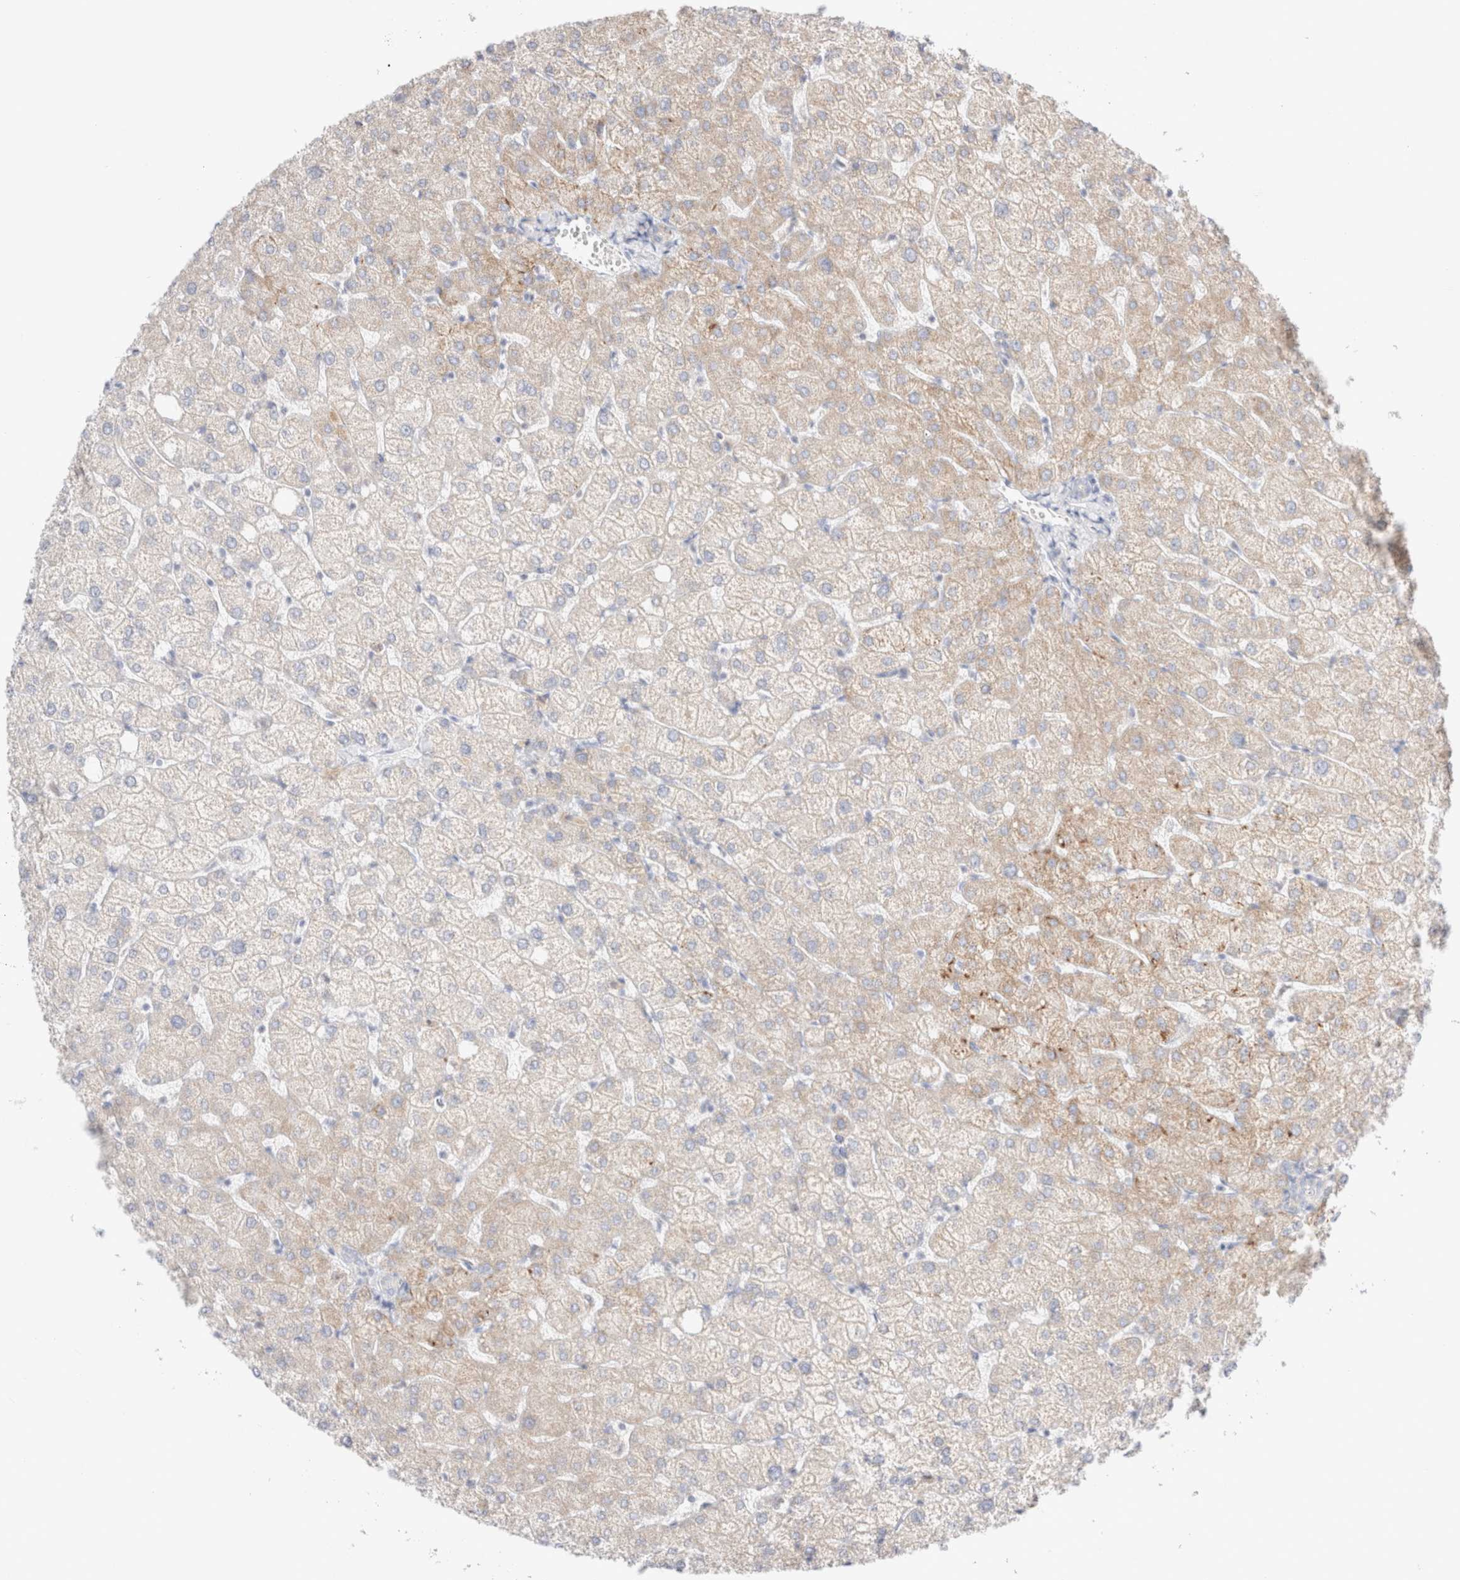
{"staining": {"intensity": "negative", "quantity": "none", "location": "none"}, "tissue": "liver", "cell_type": "Cholangiocytes", "image_type": "normal", "snomed": [{"axis": "morphology", "description": "Normal tissue, NOS"}, {"axis": "topography", "description": "Liver"}], "caption": "The histopathology image displays no staining of cholangiocytes in unremarkable liver. Brightfield microscopy of immunohistochemistry (IHC) stained with DAB (3,3'-diaminobenzidine) (brown) and hematoxylin (blue), captured at high magnification.", "gene": "ATP6V1C1", "patient": {"sex": "female", "age": 54}}